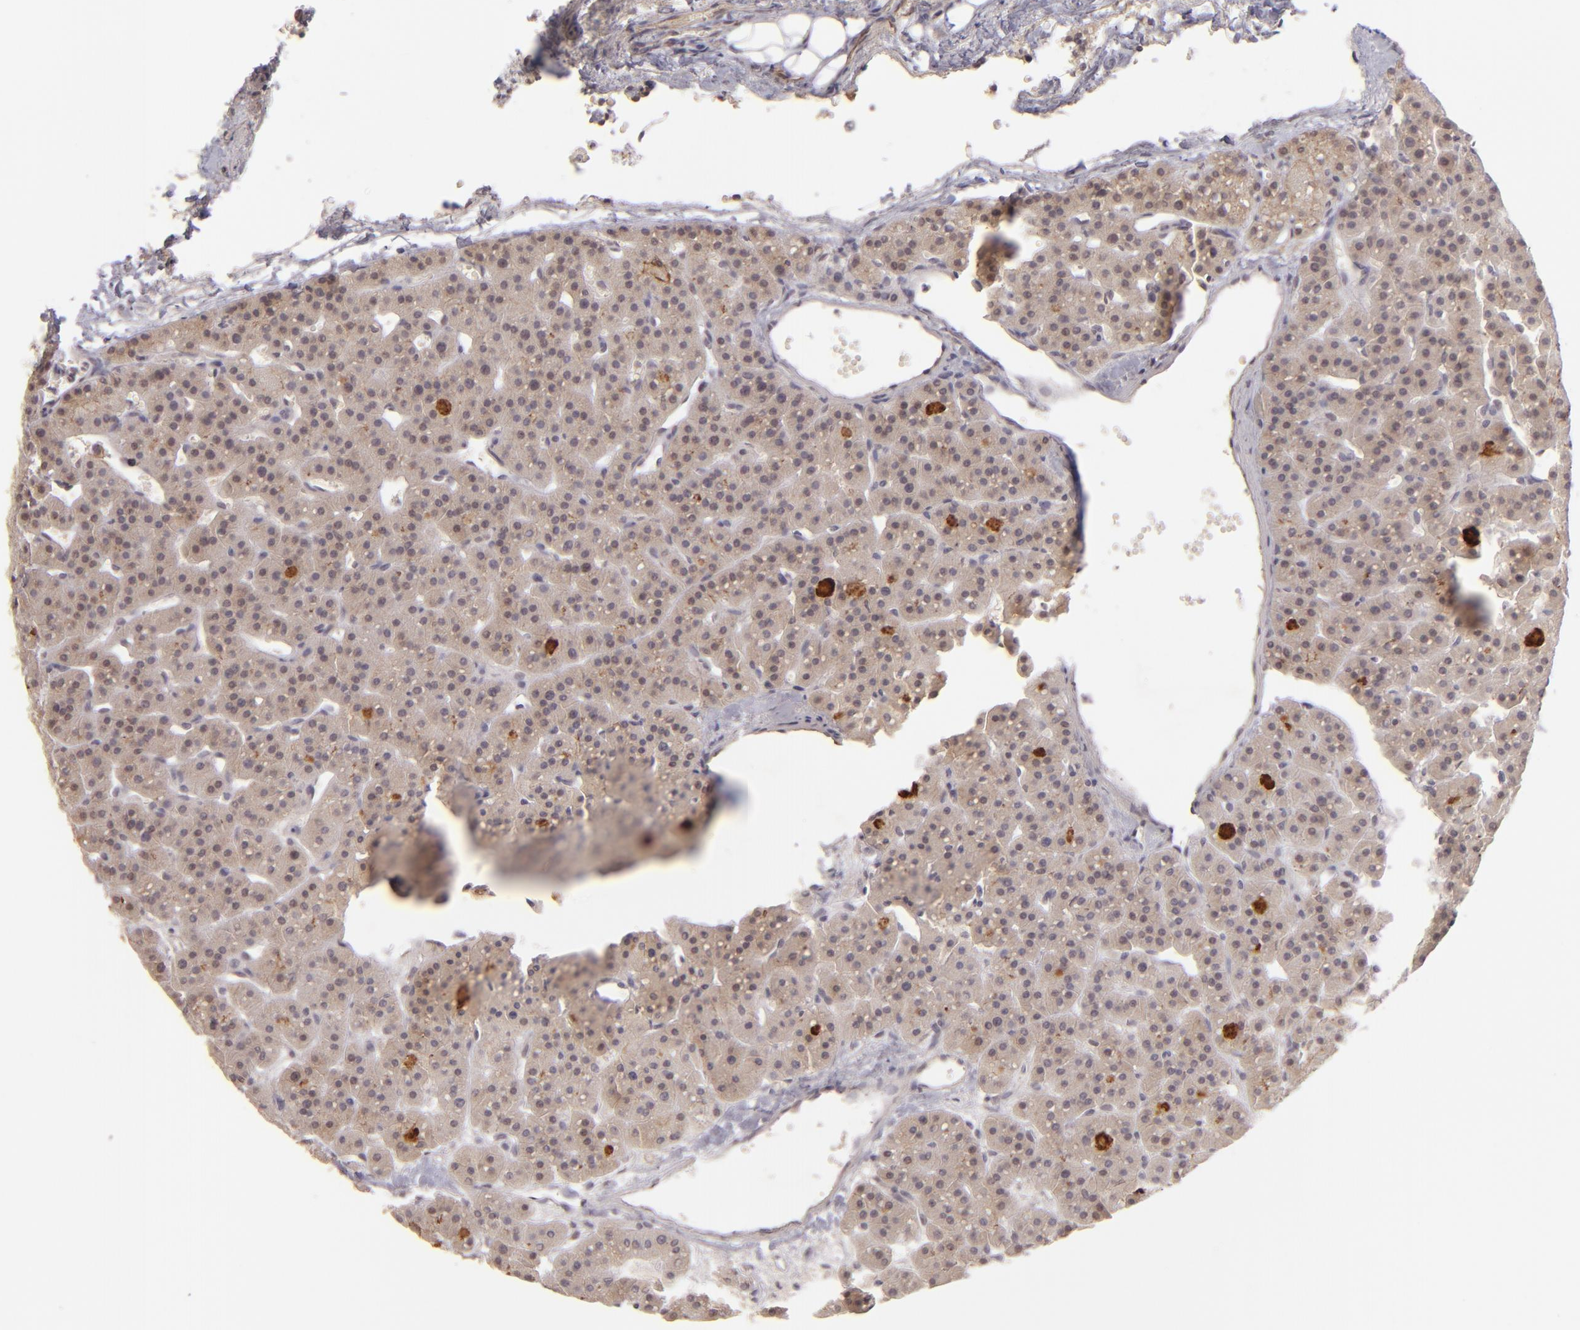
{"staining": {"intensity": "weak", "quantity": ">75%", "location": "cytoplasmic/membranous"}, "tissue": "parathyroid gland", "cell_type": "Glandular cells", "image_type": "normal", "snomed": [{"axis": "morphology", "description": "Normal tissue, NOS"}, {"axis": "topography", "description": "Parathyroid gland"}], "caption": "Glandular cells exhibit low levels of weak cytoplasmic/membranous expression in approximately >75% of cells in unremarkable human parathyroid gland.", "gene": "CLDN1", "patient": {"sex": "female", "age": 76}}